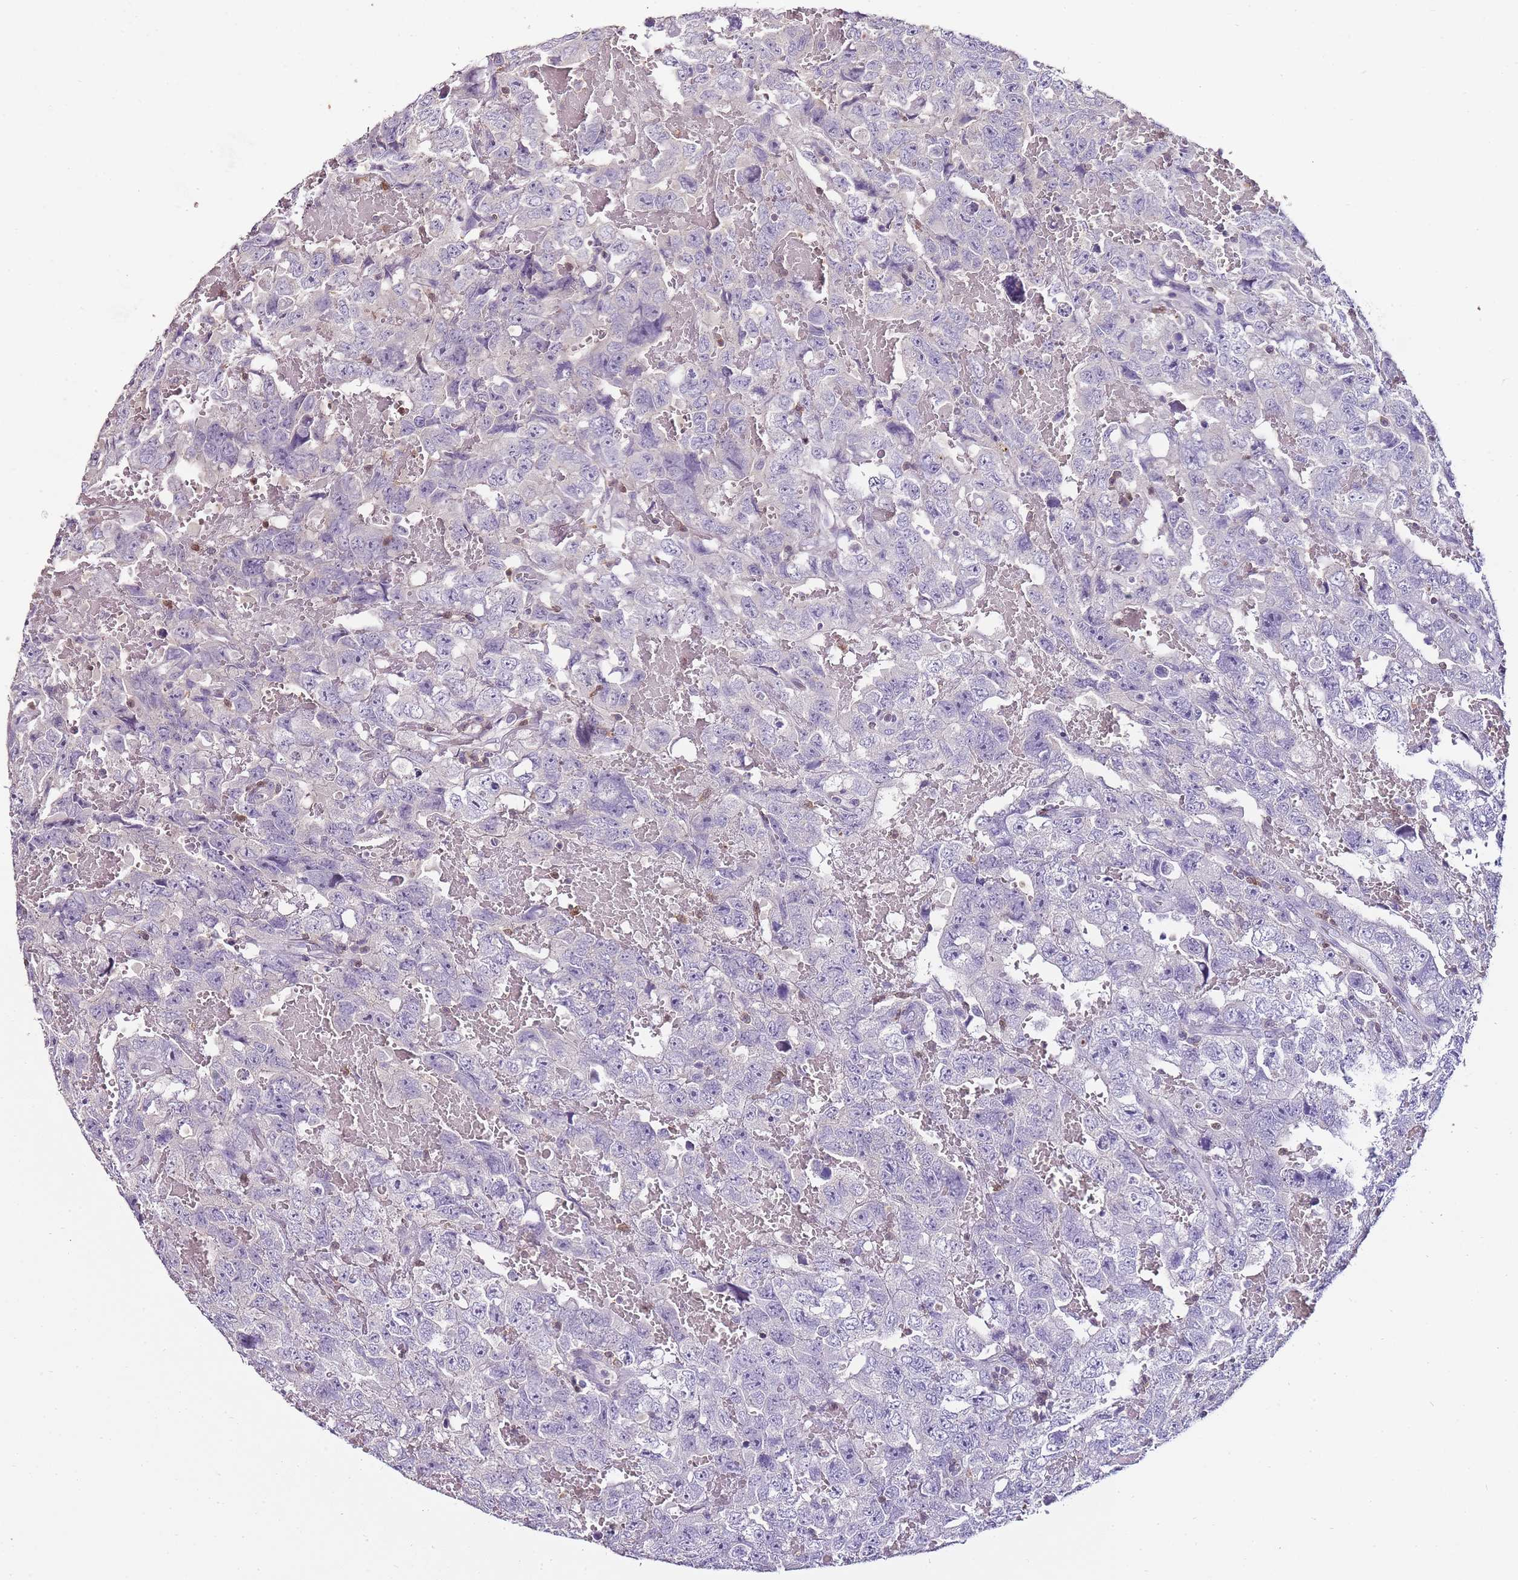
{"staining": {"intensity": "negative", "quantity": "none", "location": "none"}, "tissue": "testis cancer", "cell_type": "Tumor cells", "image_type": "cancer", "snomed": [{"axis": "morphology", "description": "Carcinoma, Embryonal, NOS"}, {"axis": "topography", "description": "Testis"}], "caption": "A high-resolution micrograph shows IHC staining of testis cancer, which exhibits no significant expression in tumor cells.", "gene": "ZBP1", "patient": {"sex": "male", "age": 45}}